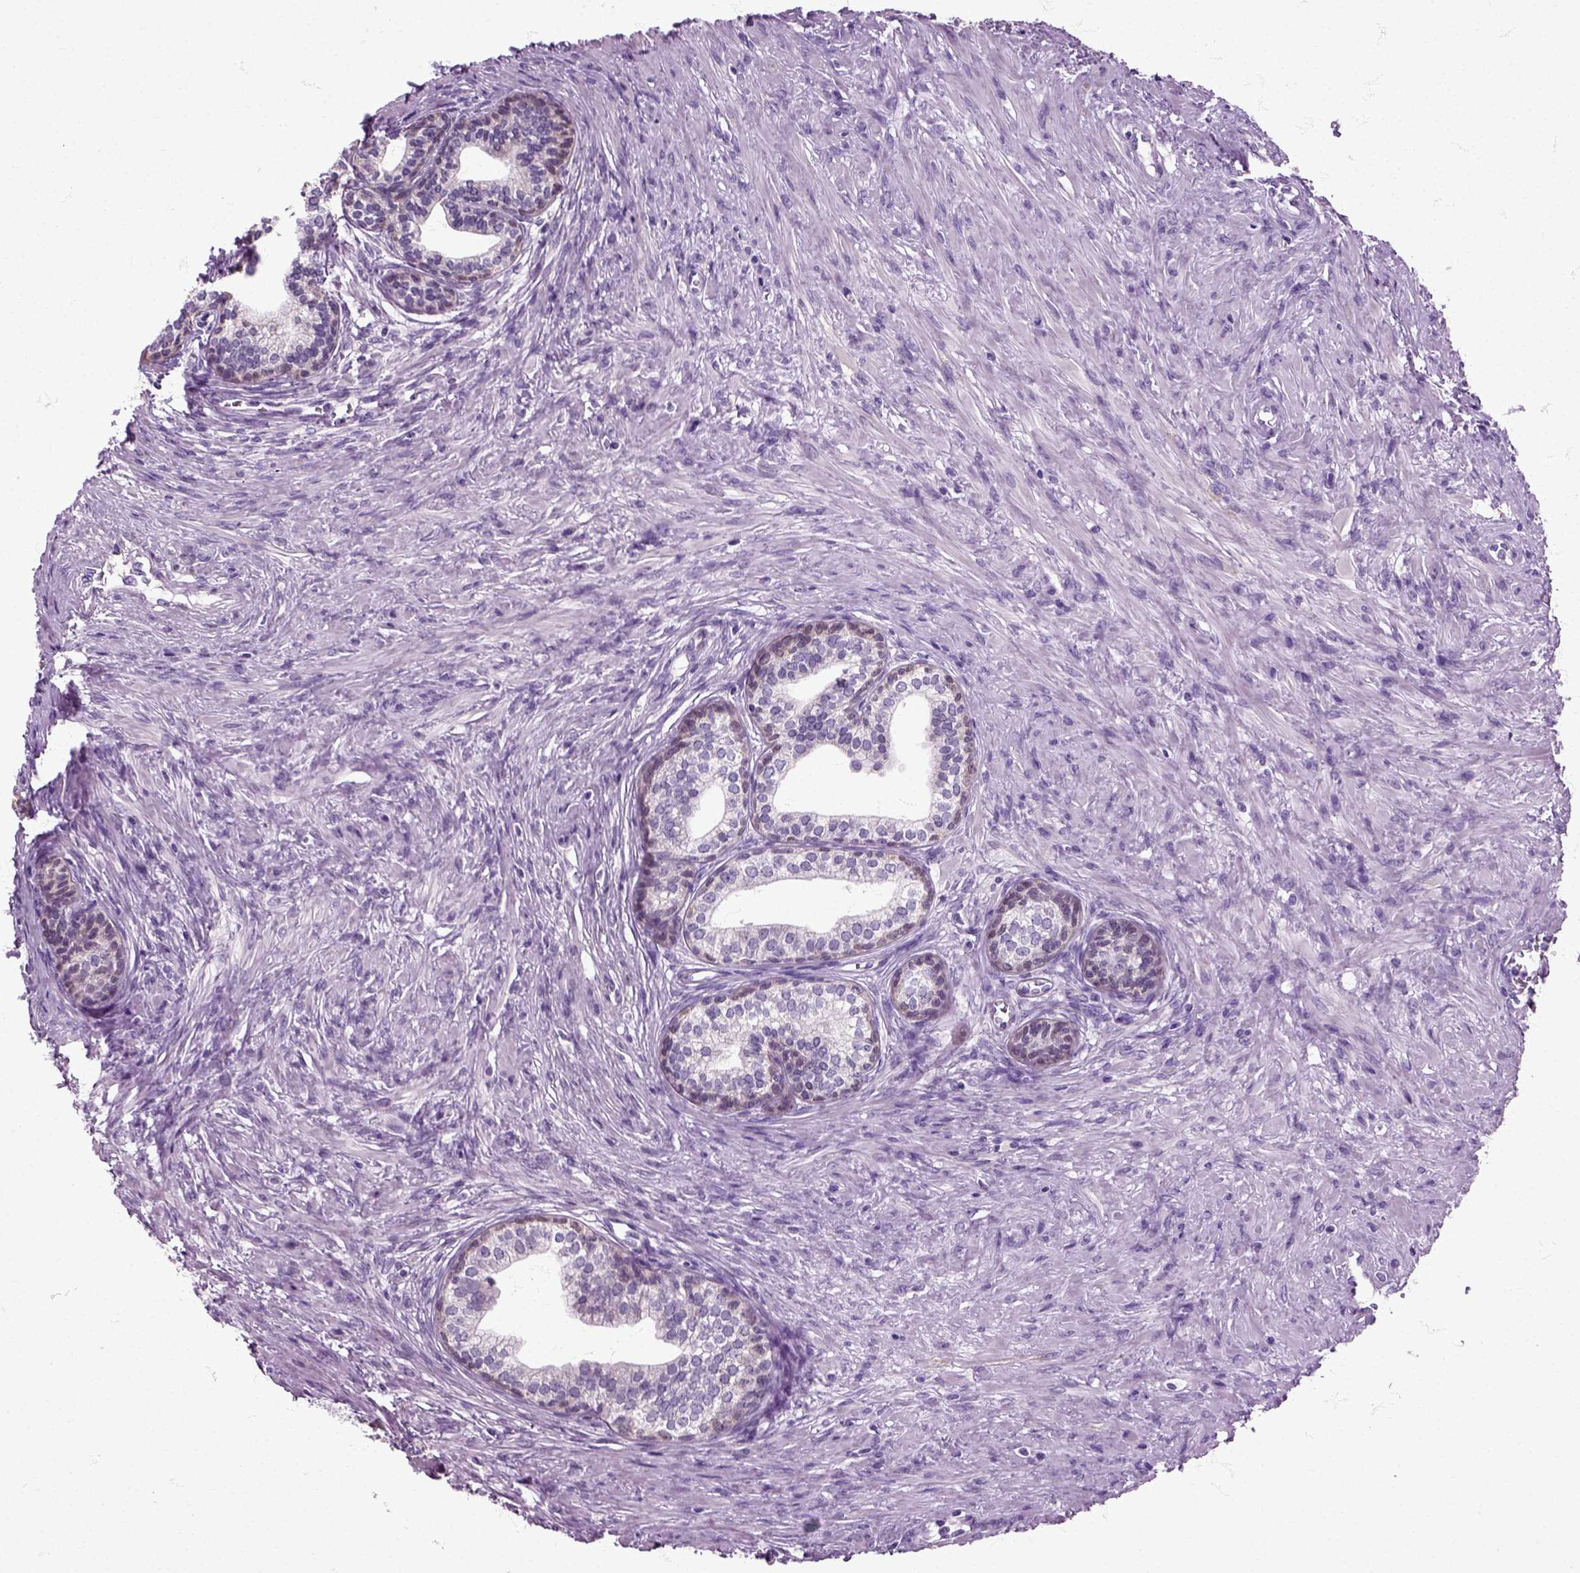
{"staining": {"intensity": "negative", "quantity": "none", "location": "none"}, "tissue": "prostate", "cell_type": "Glandular cells", "image_type": "normal", "snomed": [{"axis": "morphology", "description": "Normal tissue, NOS"}, {"axis": "topography", "description": "Prostate"}], "caption": "Glandular cells show no significant staining in benign prostate. Brightfield microscopy of IHC stained with DAB (brown) and hematoxylin (blue), captured at high magnification.", "gene": "HSPA2", "patient": {"sex": "male", "age": 65}}